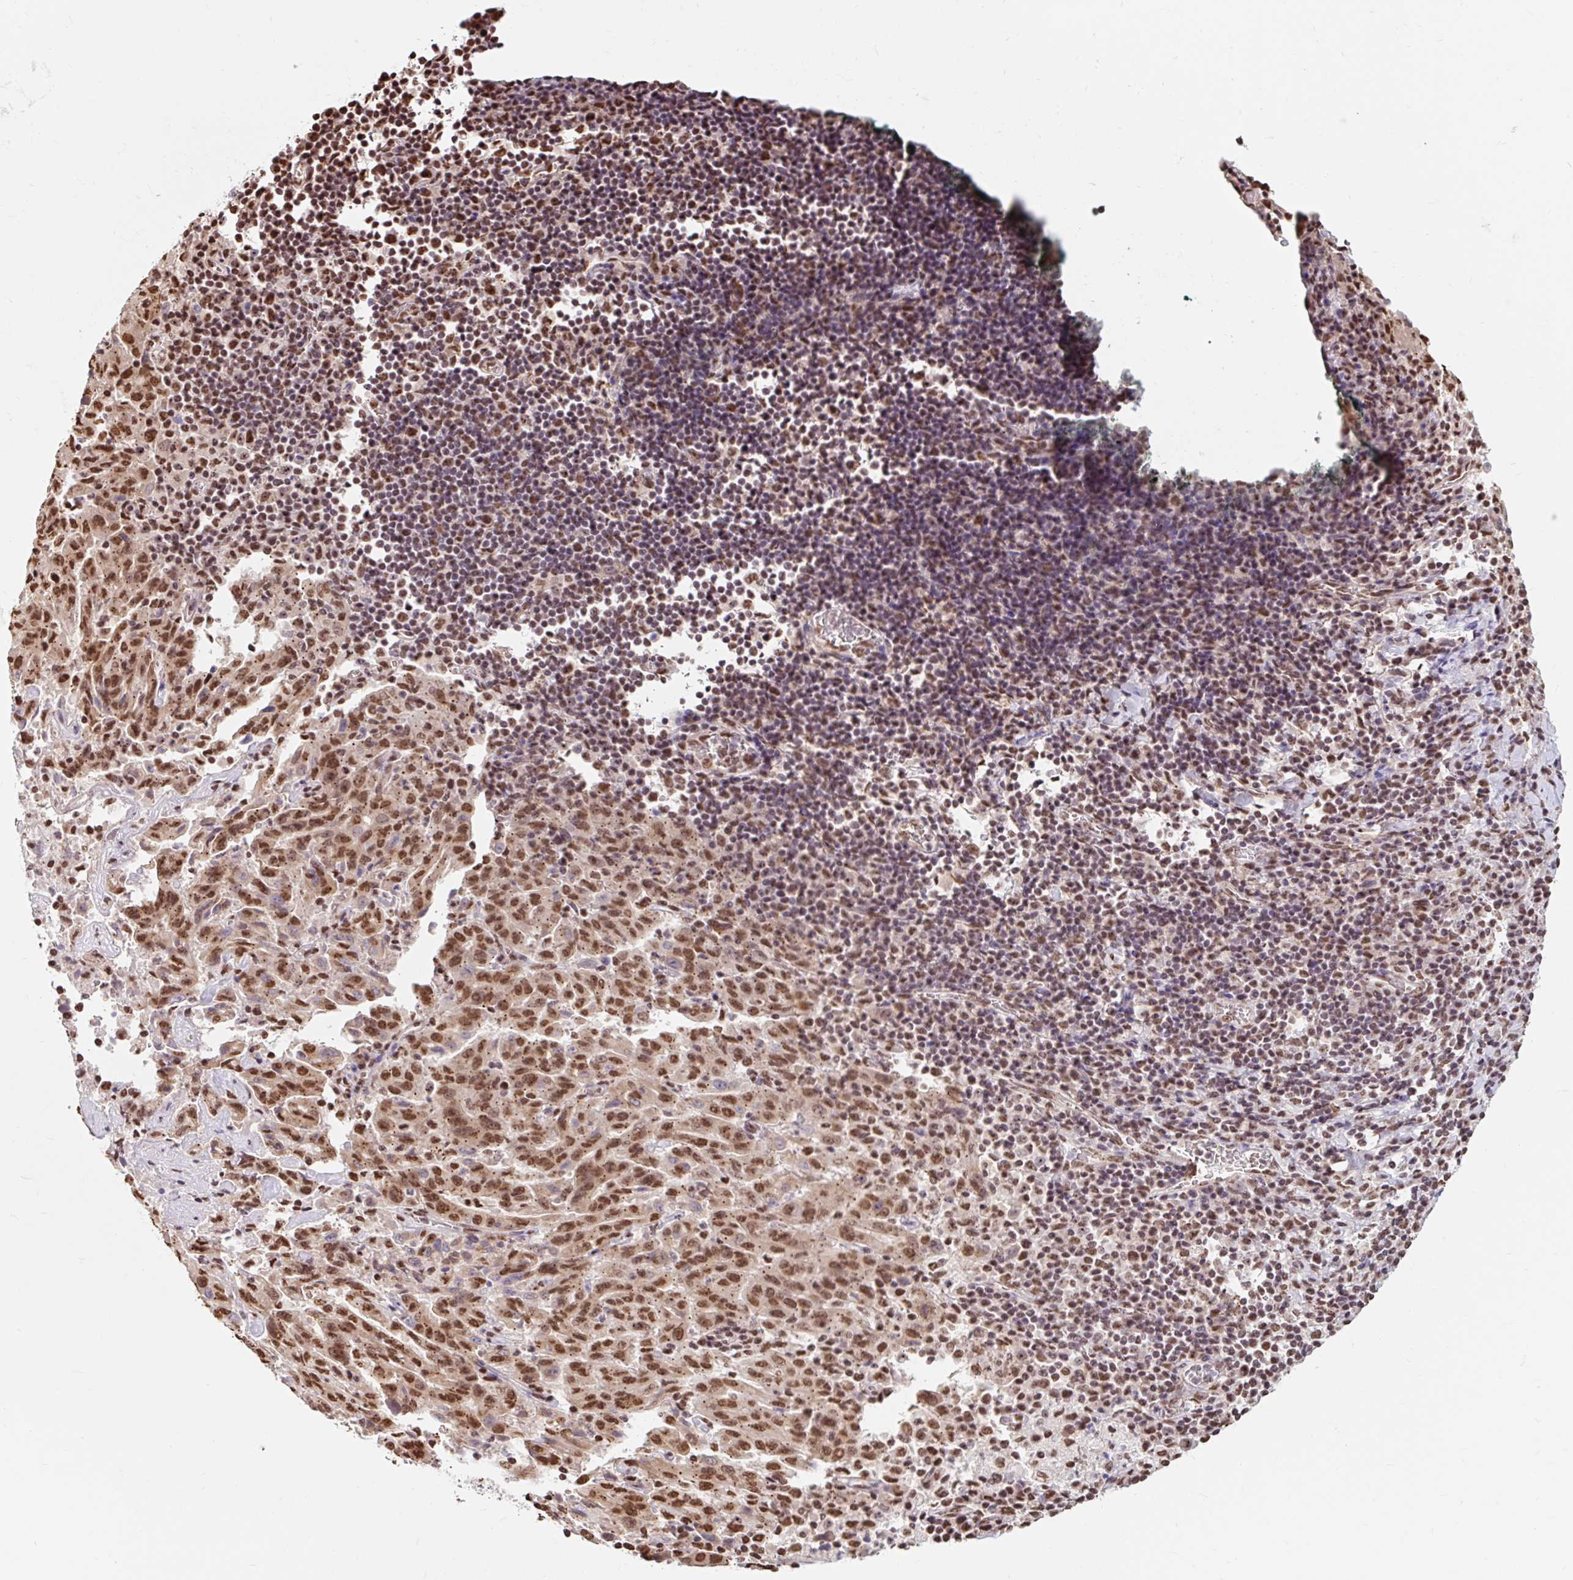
{"staining": {"intensity": "moderate", "quantity": ">75%", "location": "nuclear"}, "tissue": "pancreatic cancer", "cell_type": "Tumor cells", "image_type": "cancer", "snomed": [{"axis": "morphology", "description": "Adenocarcinoma, NOS"}, {"axis": "topography", "description": "Pancreas"}], "caption": "Adenocarcinoma (pancreatic) stained with a brown dye shows moderate nuclear positive staining in about >75% of tumor cells.", "gene": "BICRA", "patient": {"sex": "male", "age": 63}}